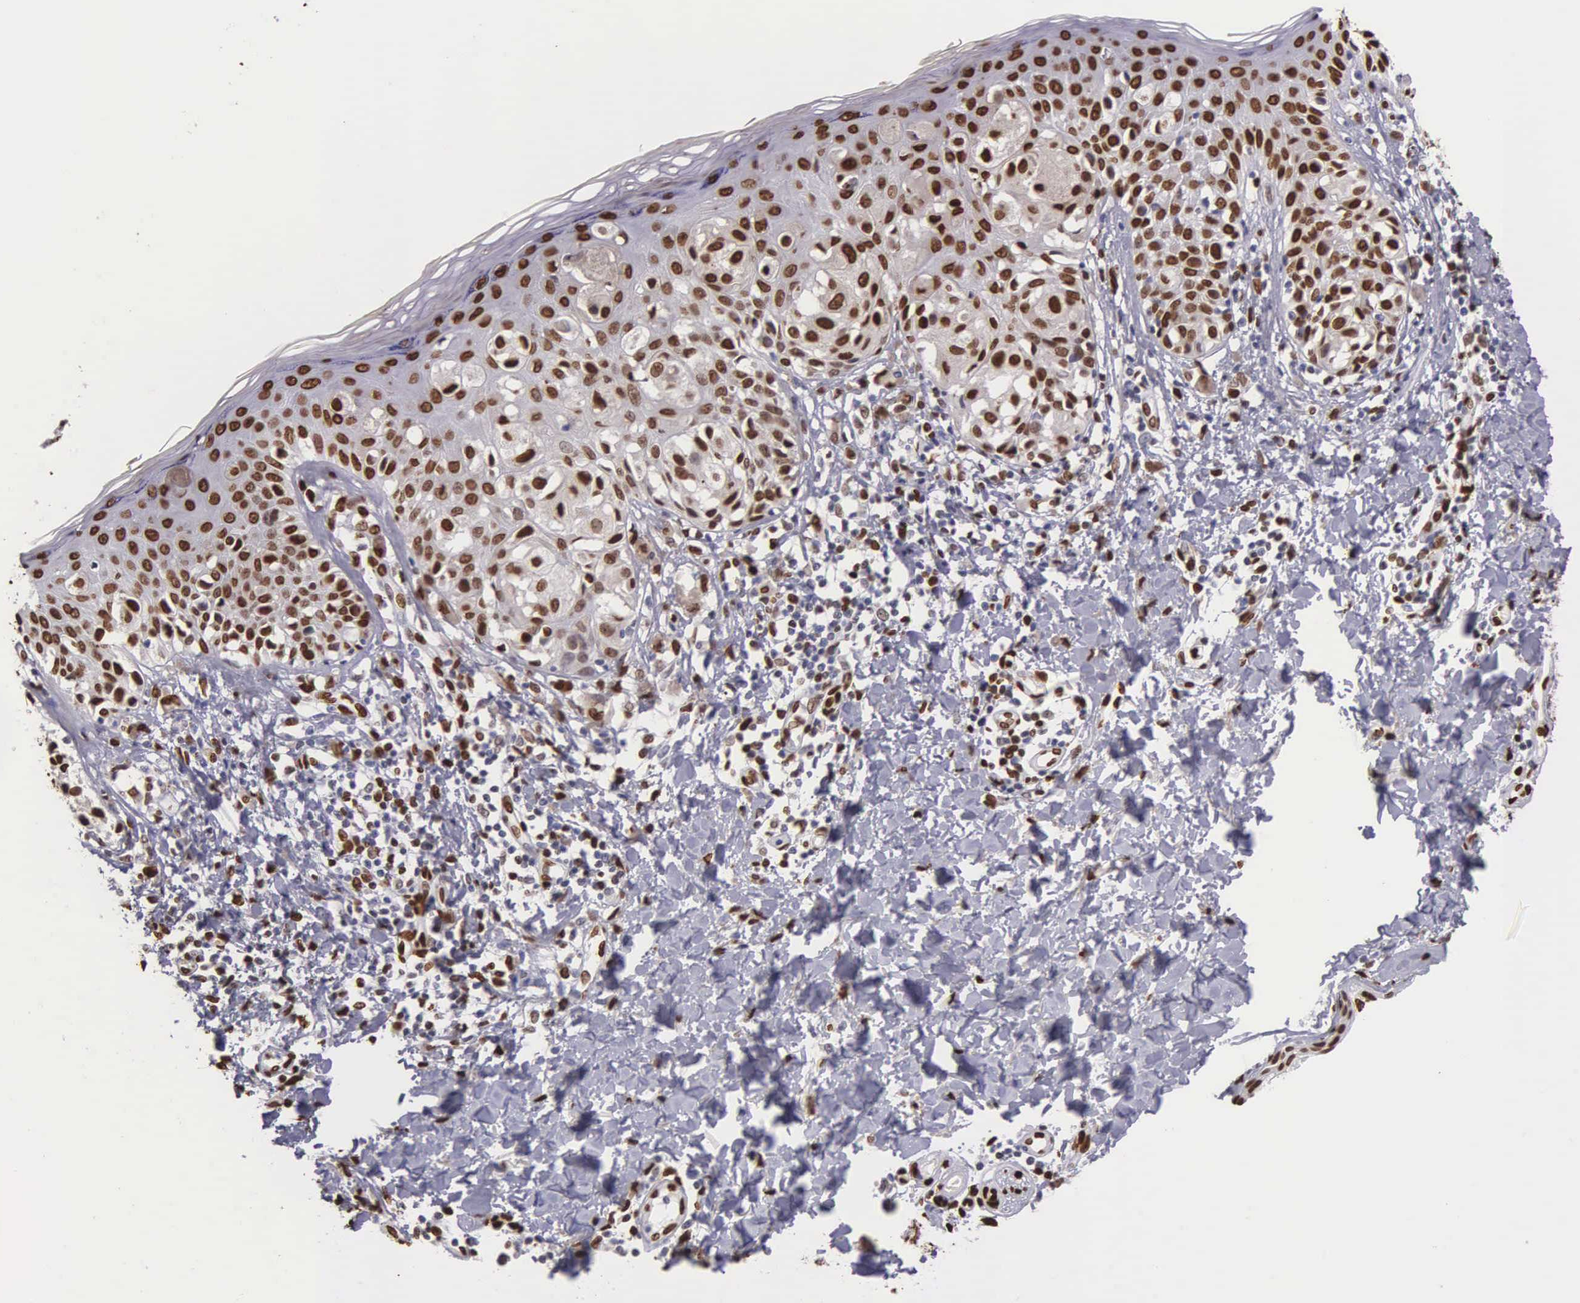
{"staining": {"intensity": "strong", "quantity": ">75%", "location": "nuclear"}, "tissue": "melanoma", "cell_type": "Tumor cells", "image_type": "cancer", "snomed": [{"axis": "morphology", "description": "Malignant melanoma, NOS"}, {"axis": "topography", "description": "Skin"}], "caption": "Melanoma stained for a protein displays strong nuclear positivity in tumor cells.", "gene": "H1-0", "patient": {"sex": "female", "age": 55}}